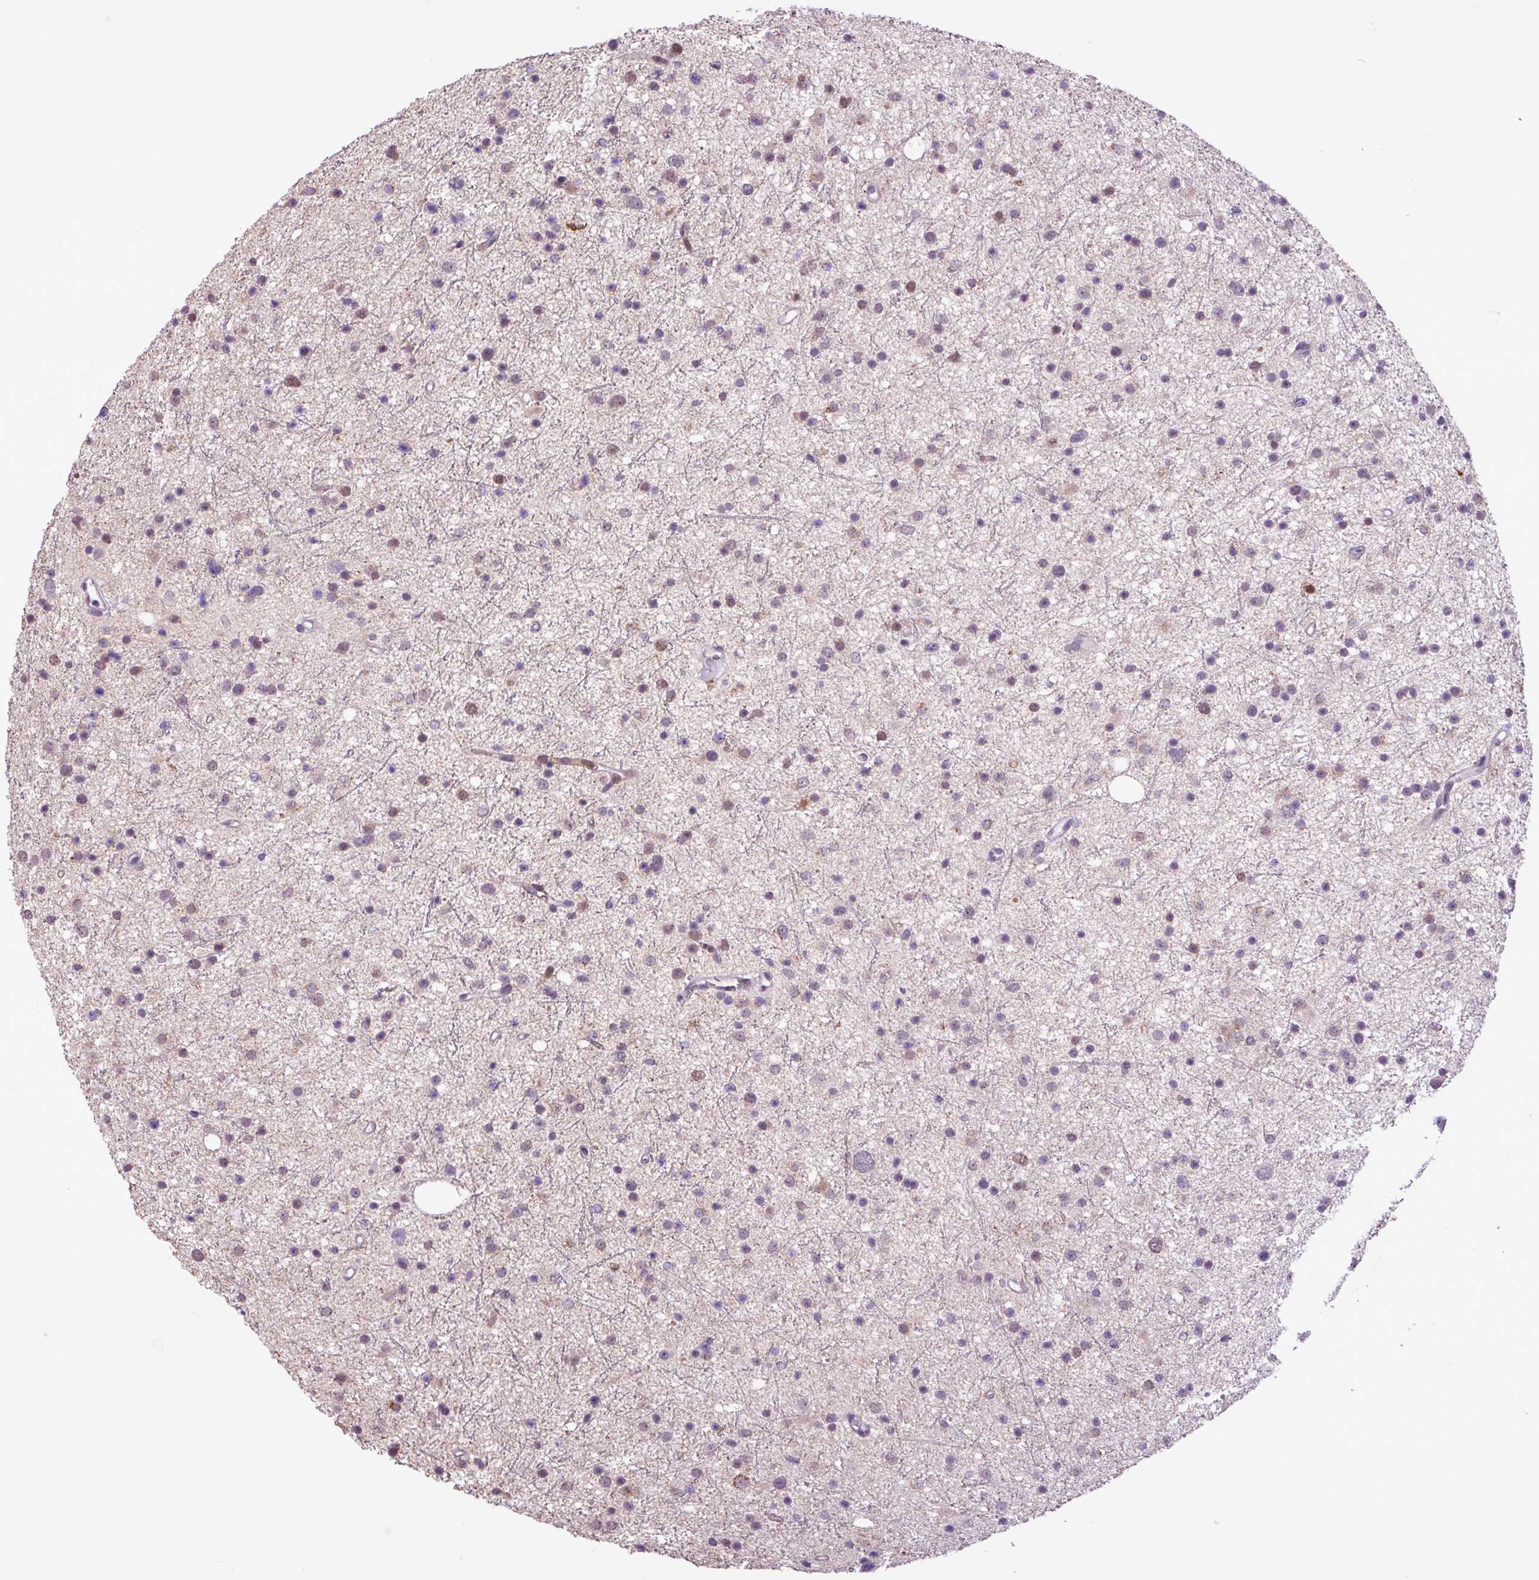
{"staining": {"intensity": "weak", "quantity": "<25%", "location": "nuclear"}, "tissue": "glioma", "cell_type": "Tumor cells", "image_type": "cancer", "snomed": [{"axis": "morphology", "description": "Glioma, malignant, Low grade"}, {"axis": "topography", "description": "Cerebral cortex"}], "caption": "Protein analysis of glioma shows no significant expression in tumor cells.", "gene": "ZNF354A", "patient": {"sex": "female", "age": 39}}